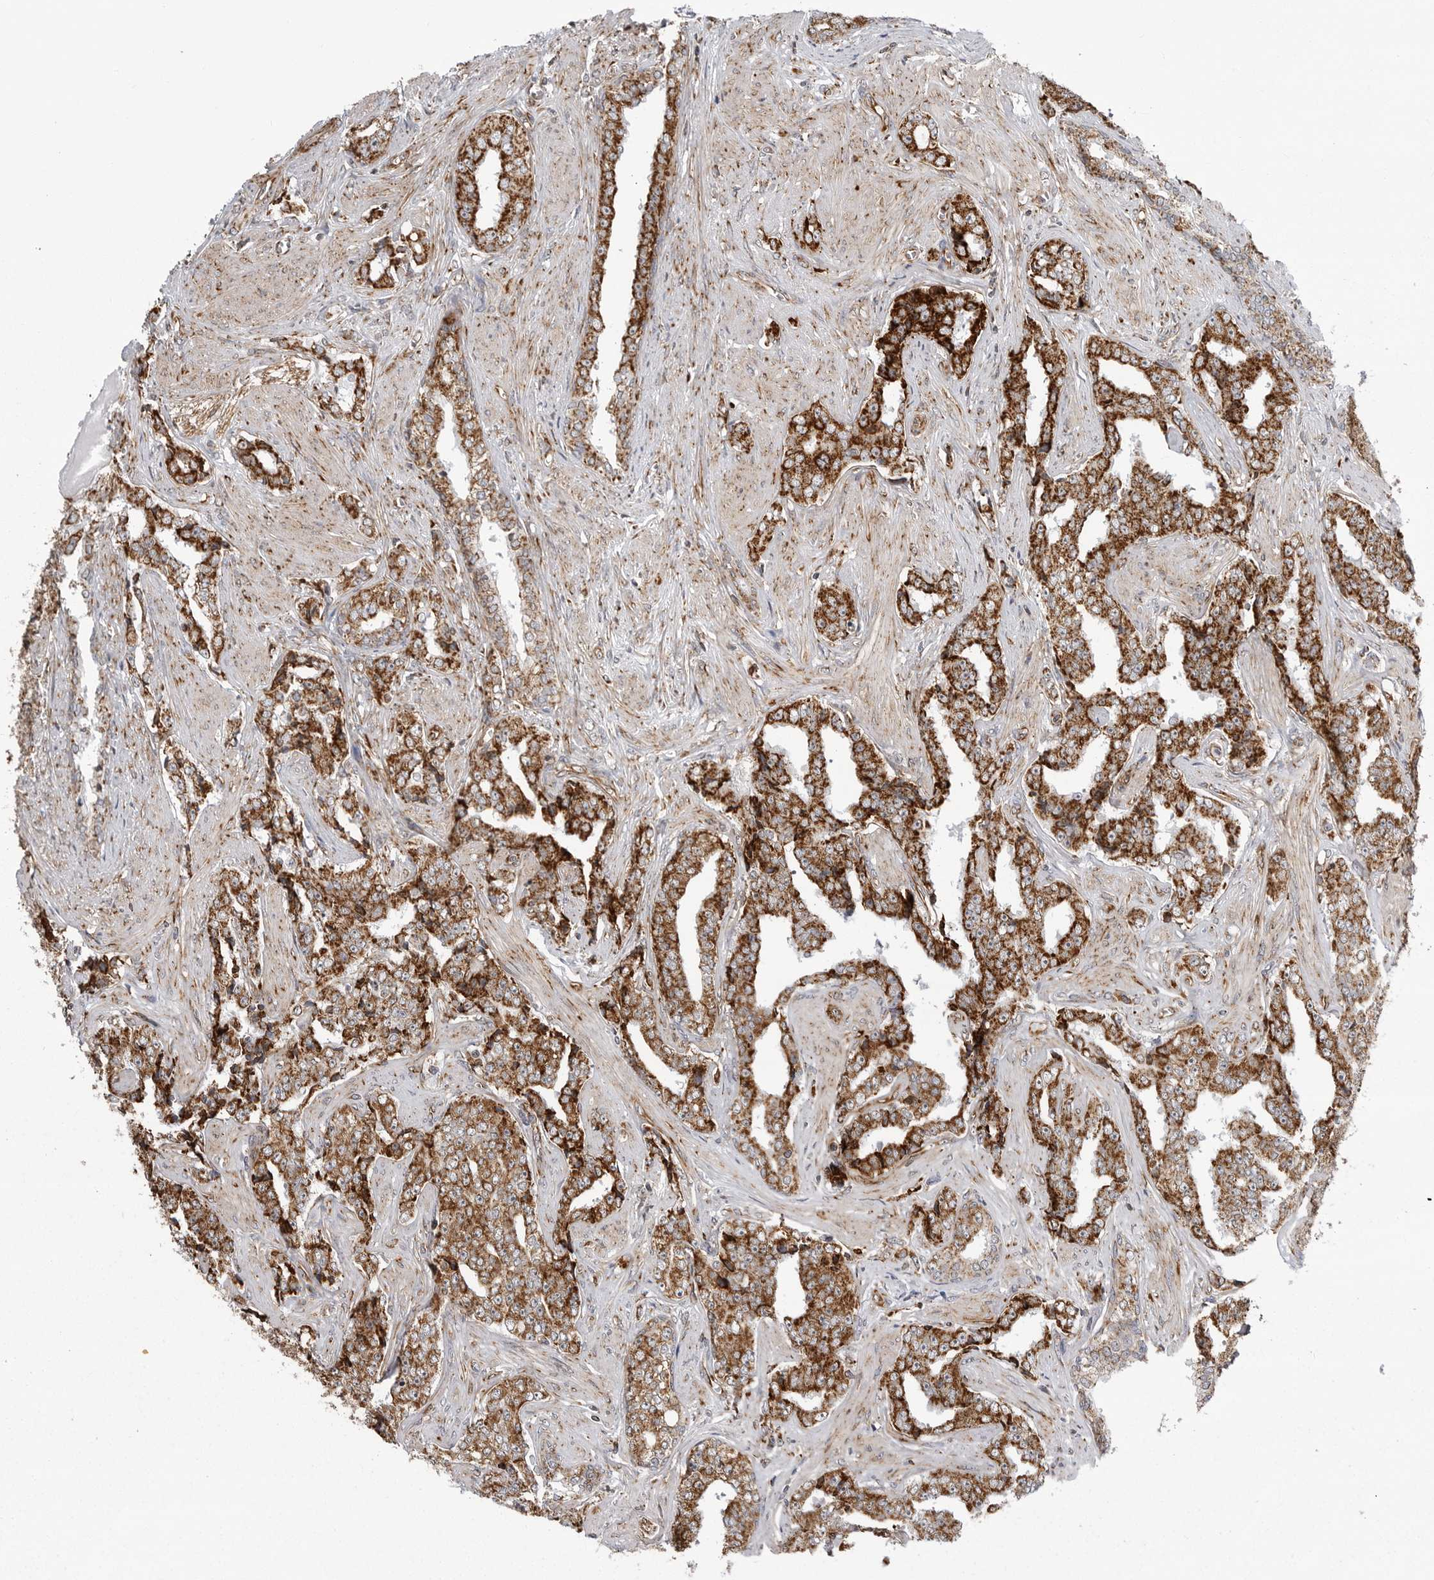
{"staining": {"intensity": "strong", "quantity": ">75%", "location": "cytoplasmic/membranous"}, "tissue": "prostate cancer", "cell_type": "Tumor cells", "image_type": "cancer", "snomed": [{"axis": "morphology", "description": "Adenocarcinoma, High grade"}, {"axis": "topography", "description": "Prostate"}], "caption": "Immunohistochemical staining of prostate high-grade adenocarcinoma shows high levels of strong cytoplasmic/membranous protein positivity in approximately >75% of tumor cells.", "gene": "FH", "patient": {"sex": "male", "age": 71}}